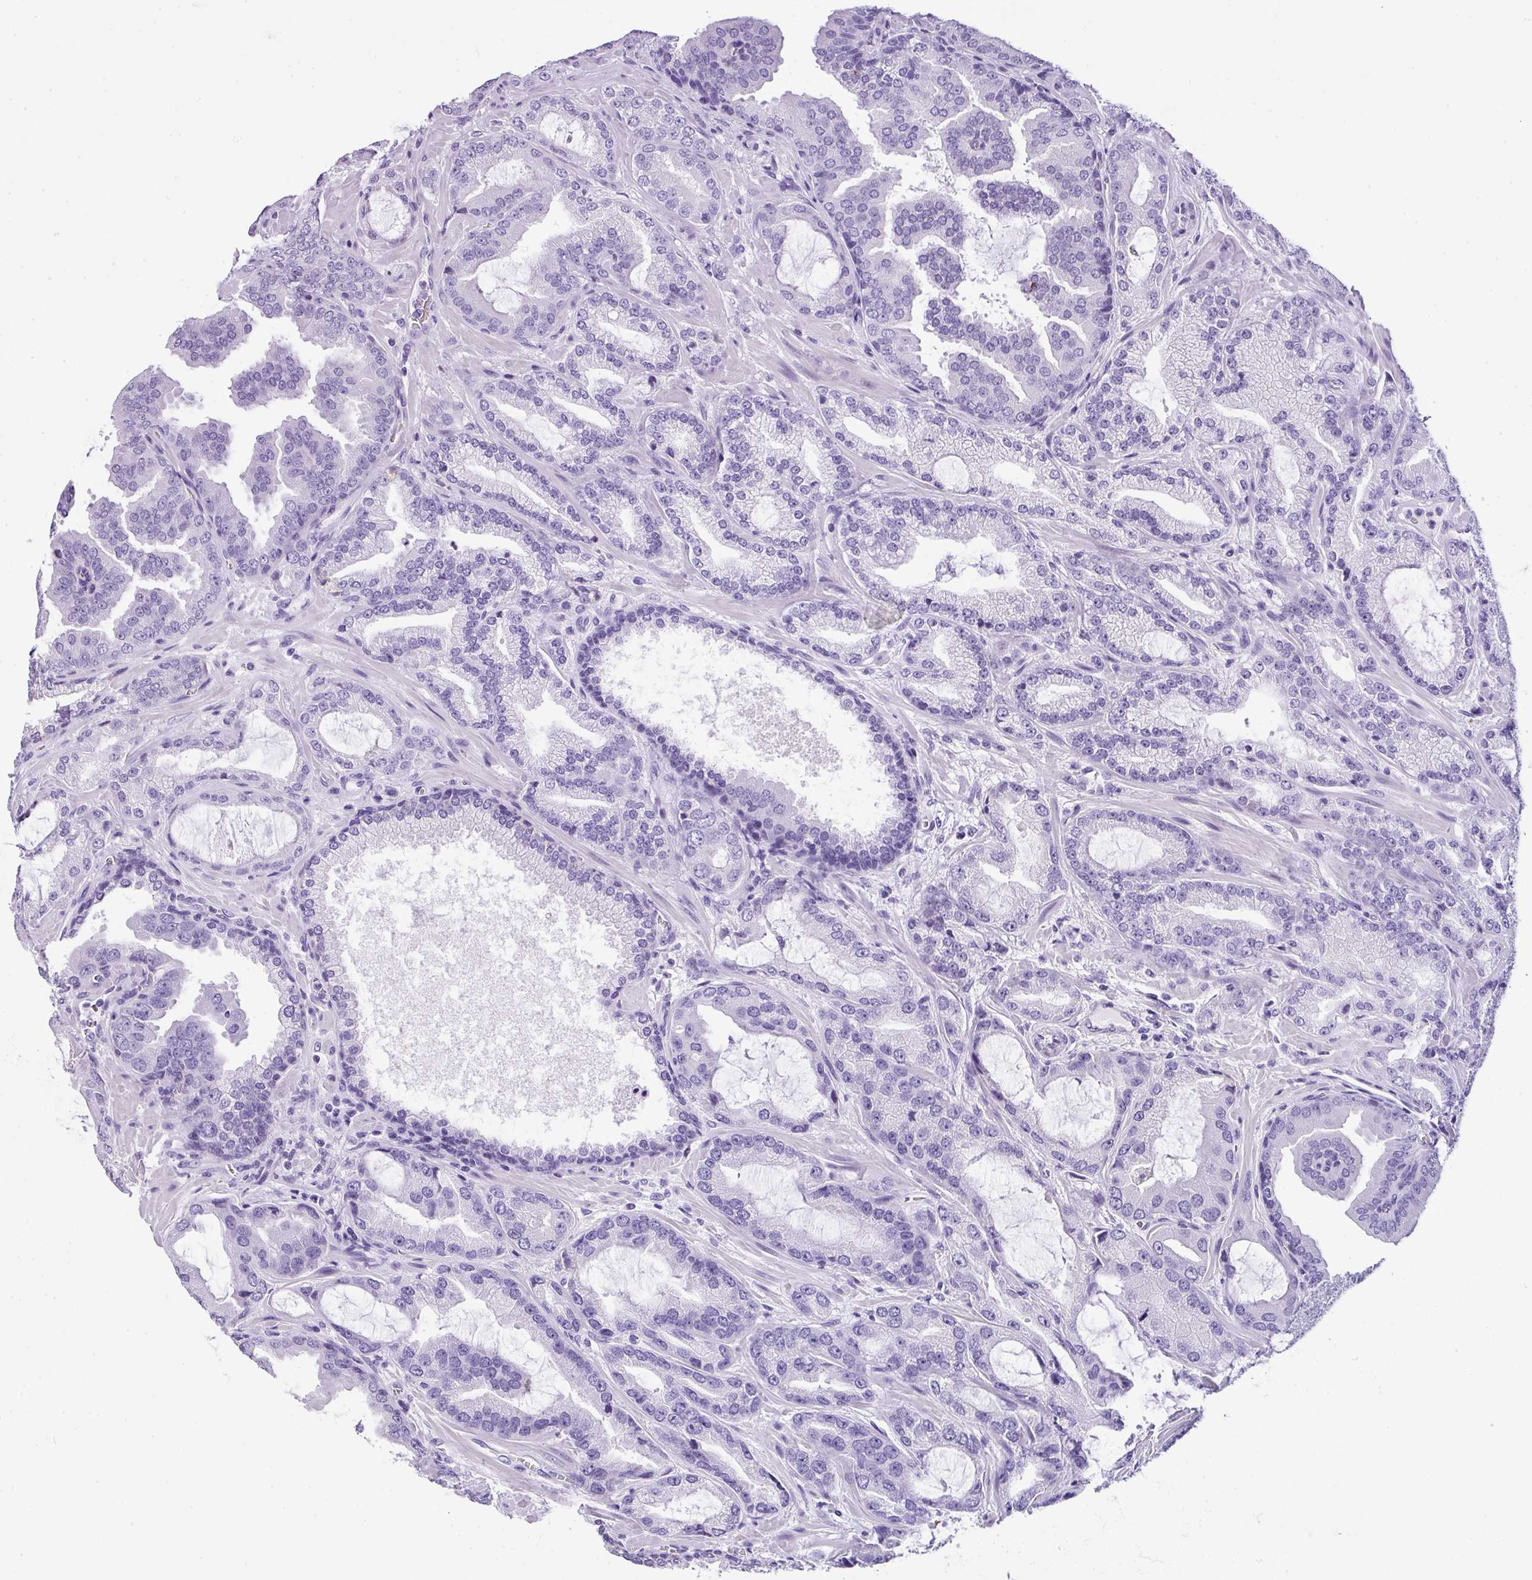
{"staining": {"intensity": "negative", "quantity": "none", "location": "none"}, "tissue": "prostate cancer", "cell_type": "Tumor cells", "image_type": "cancer", "snomed": [{"axis": "morphology", "description": "Adenocarcinoma, High grade"}, {"axis": "topography", "description": "Prostate"}], "caption": "There is no significant staining in tumor cells of prostate cancer.", "gene": "MUC21", "patient": {"sex": "male", "age": 68}}